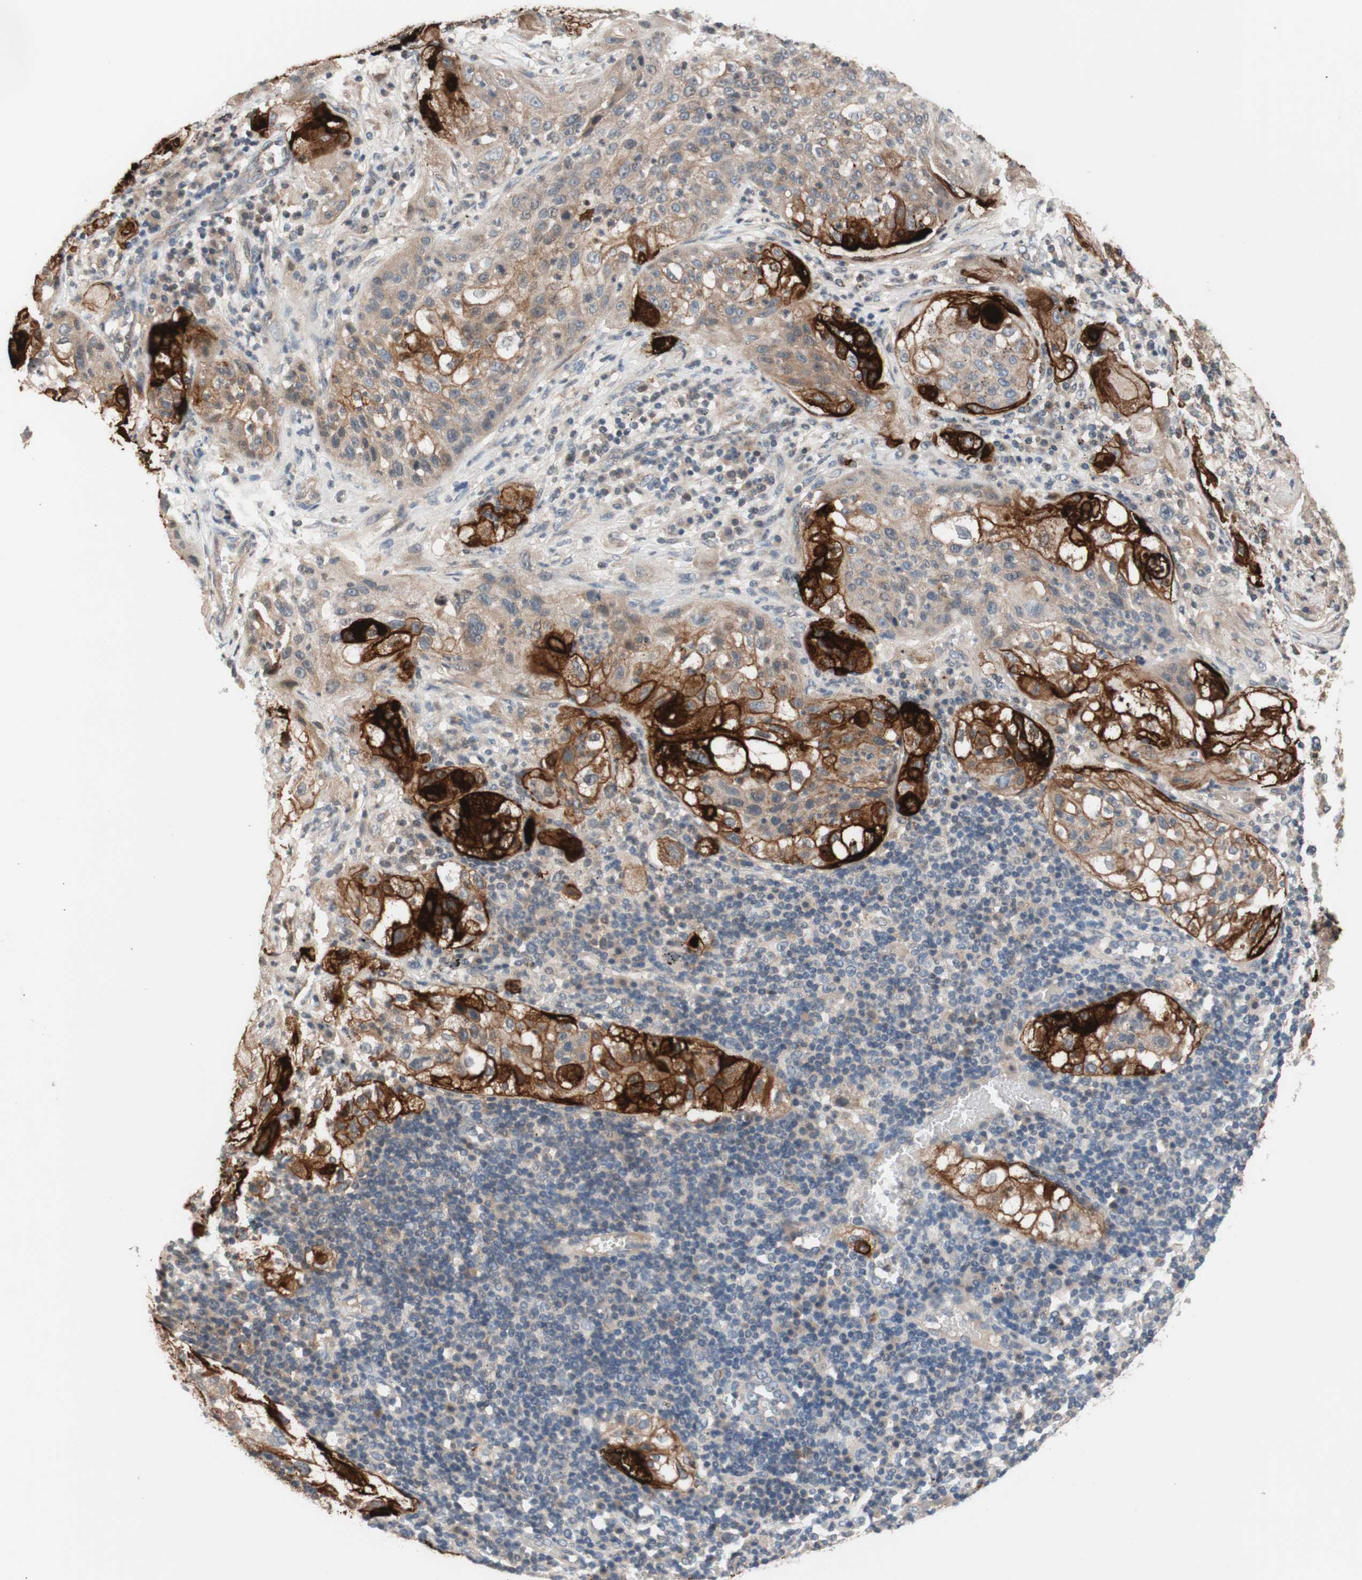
{"staining": {"intensity": "strong", "quantity": "25%-75%", "location": "cytoplasmic/membranous"}, "tissue": "lung cancer", "cell_type": "Tumor cells", "image_type": "cancer", "snomed": [{"axis": "morphology", "description": "Inflammation, NOS"}, {"axis": "morphology", "description": "Squamous cell carcinoma, NOS"}, {"axis": "topography", "description": "Lymph node"}, {"axis": "topography", "description": "Soft tissue"}, {"axis": "topography", "description": "Lung"}], "caption": "A high-resolution photomicrograph shows immunohistochemistry (IHC) staining of lung cancer, which displays strong cytoplasmic/membranous positivity in about 25%-75% of tumor cells. The protein is shown in brown color, while the nuclei are stained blue.", "gene": "CD55", "patient": {"sex": "male", "age": 66}}